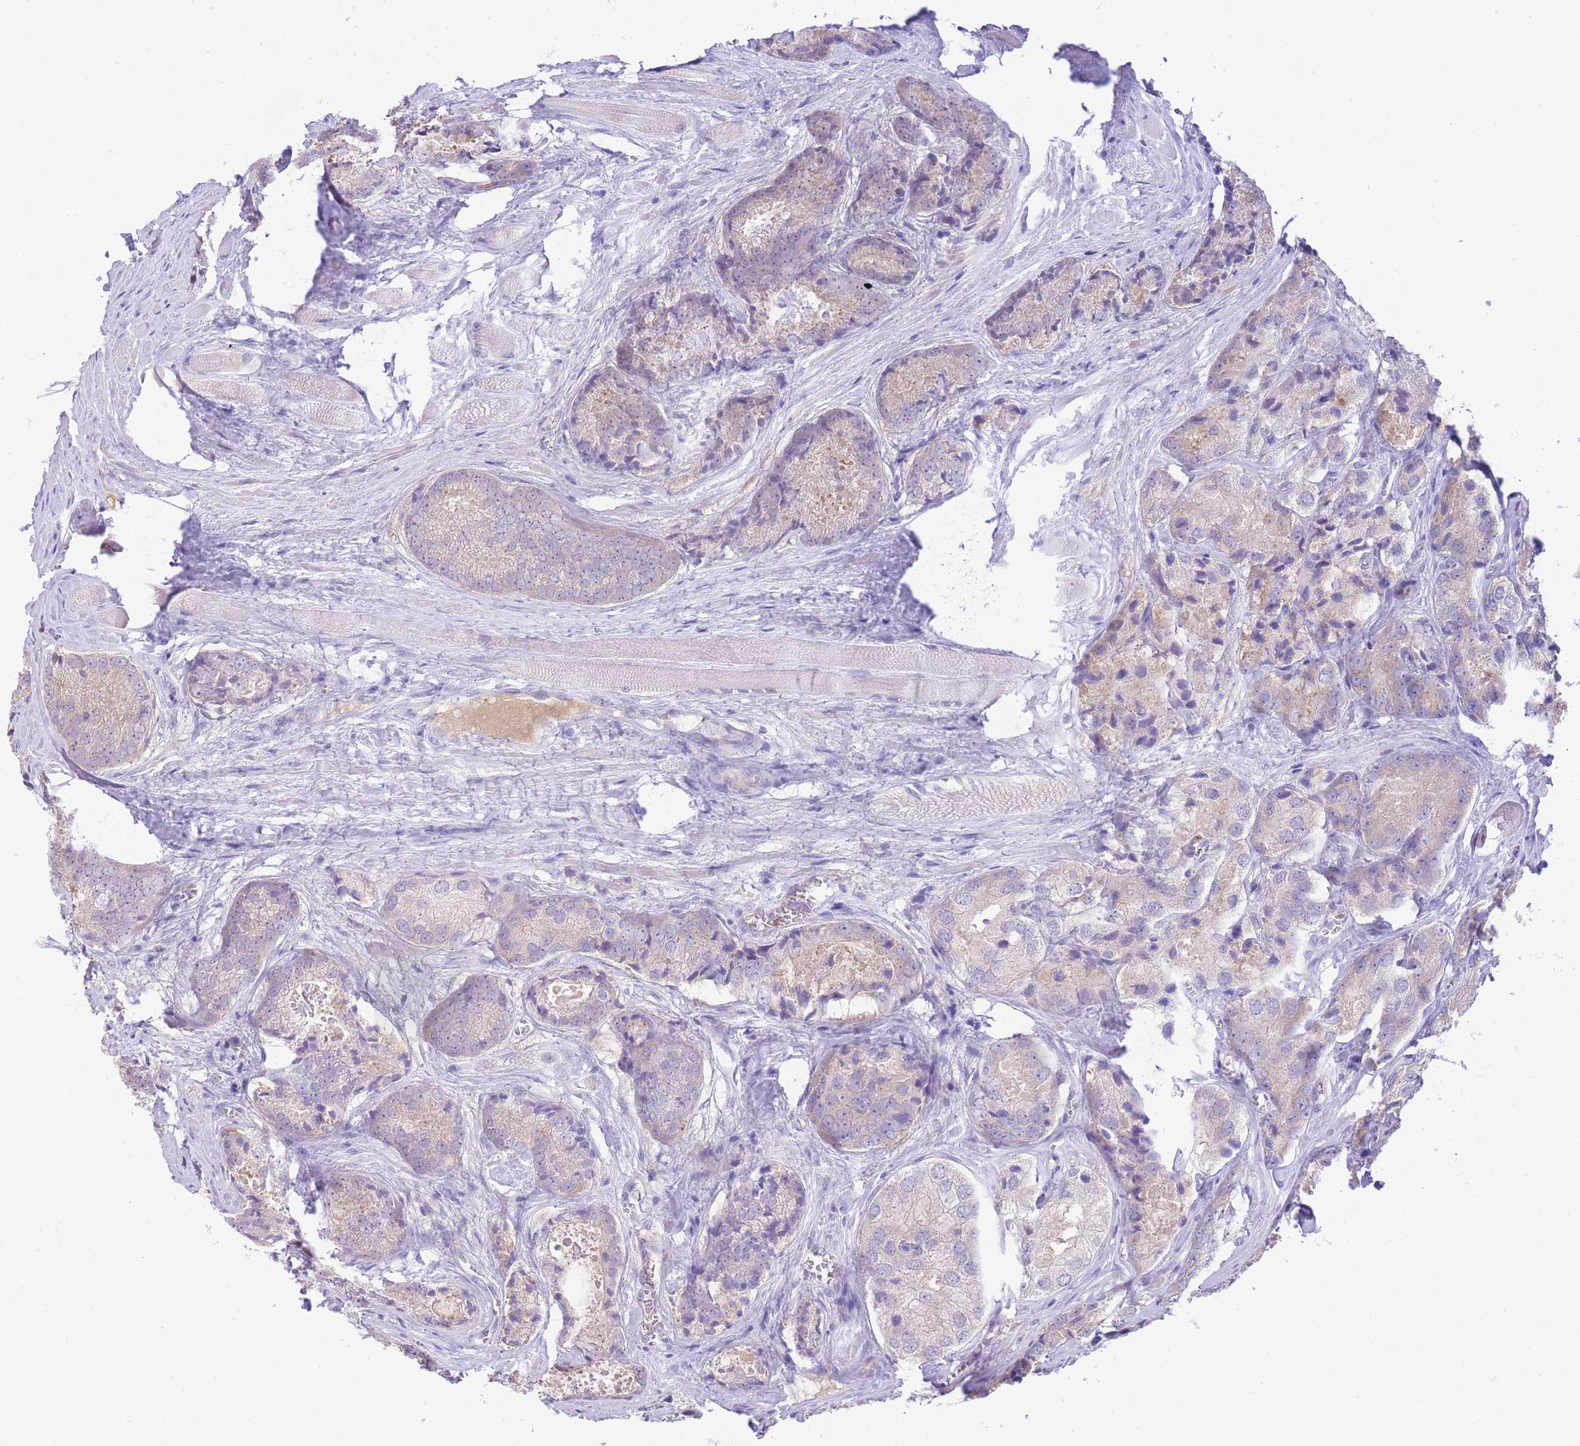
{"staining": {"intensity": "moderate", "quantity": "25%-75%", "location": "cytoplasmic/membranous"}, "tissue": "prostate cancer", "cell_type": "Tumor cells", "image_type": "cancer", "snomed": [{"axis": "morphology", "description": "Adenocarcinoma, Low grade"}, {"axis": "topography", "description": "Prostate"}], "caption": "About 25%-75% of tumor cells in human low-grade adenocarcinoma (prostate) display moderate cytoplasmic/membranous protein expression as visualized by brown immunohistochemical staining.", "gene": "LIPH", "patient": {"sex": "male", "age": 68}}